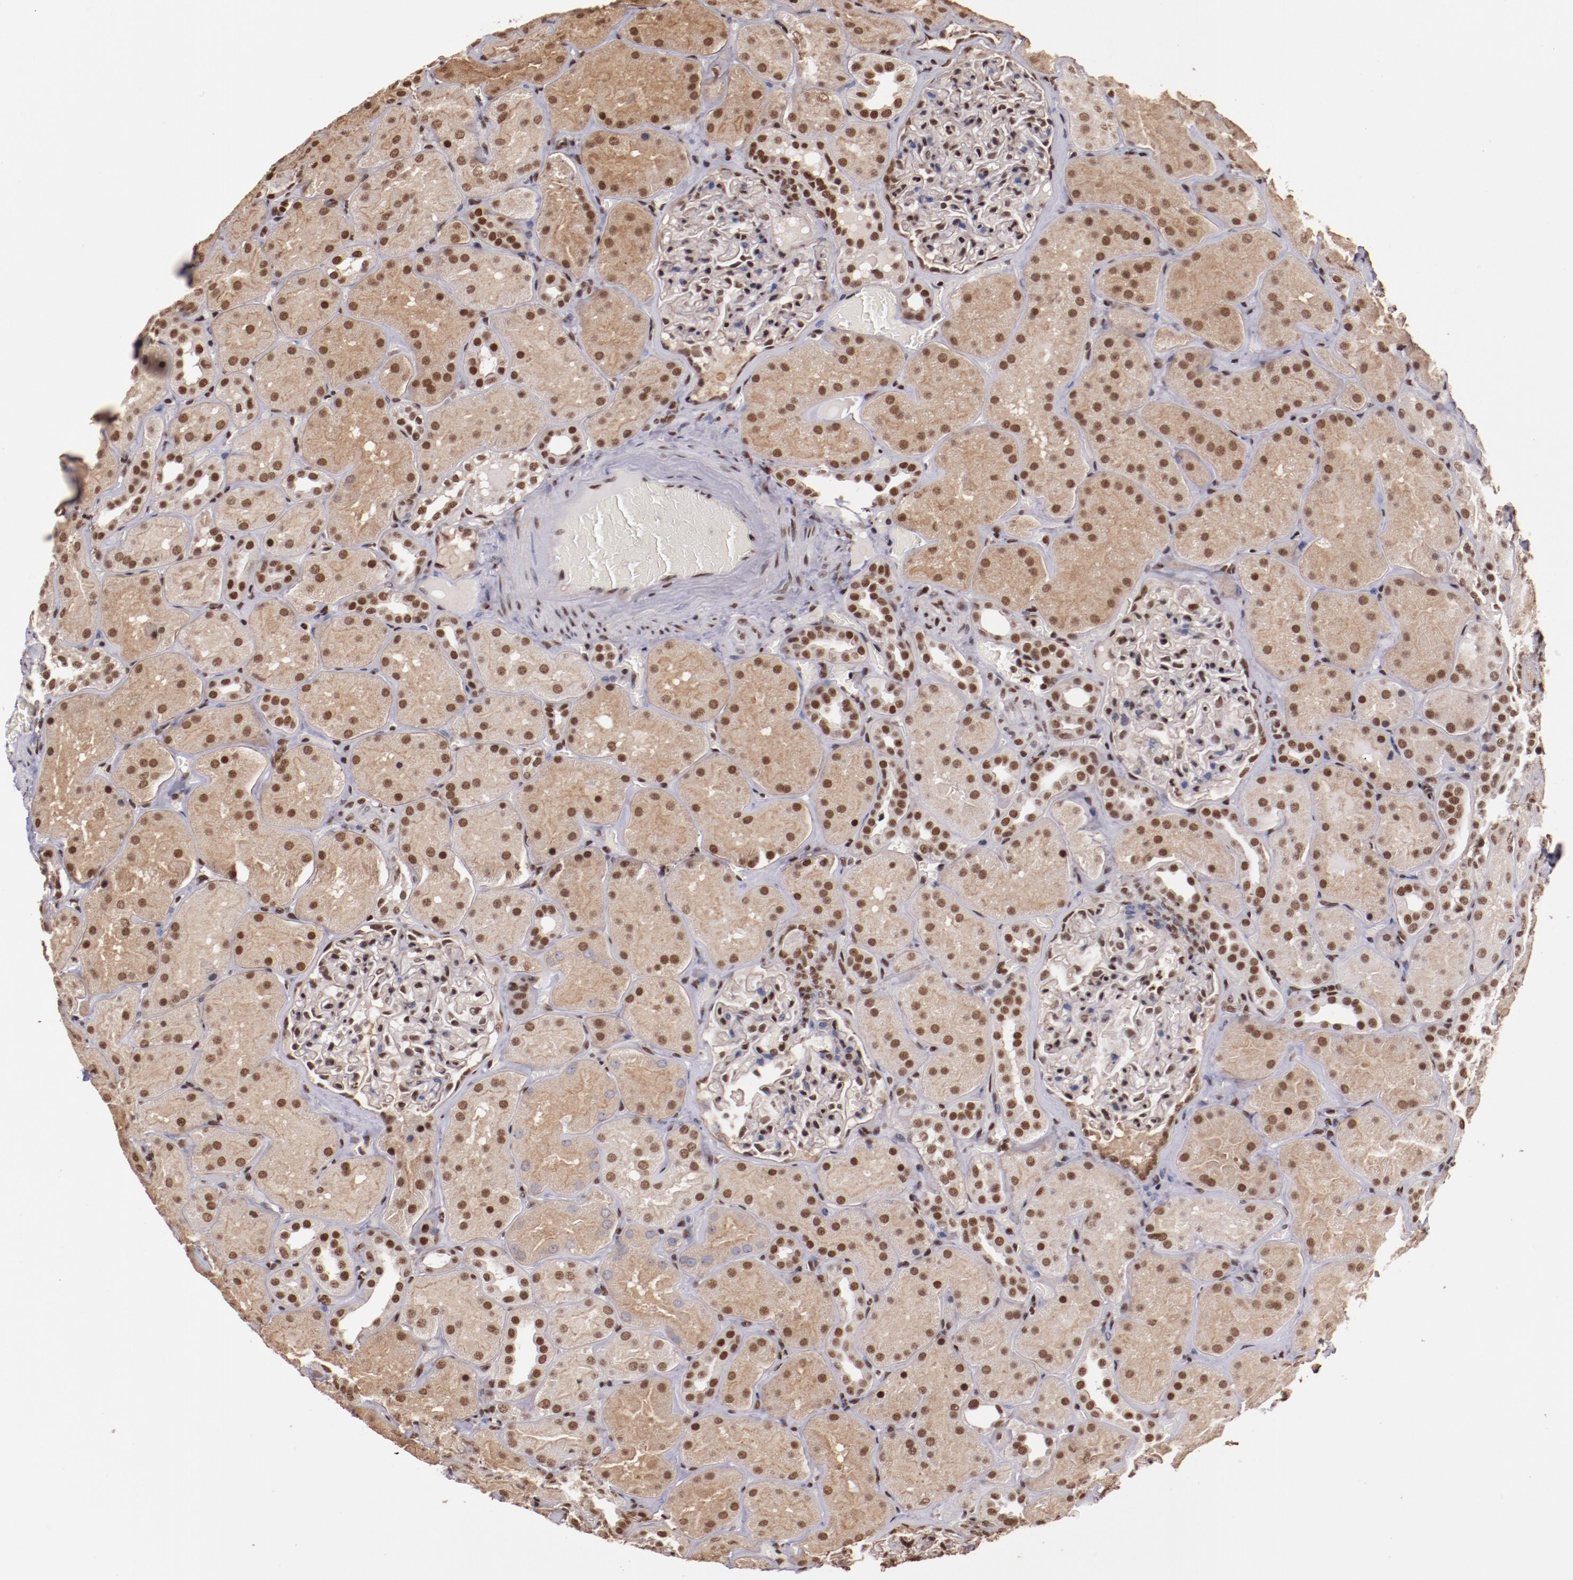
{"staining": {"intensity": "moderate", "quantity": "25%-75%", "location": "nuclear"}, "tissue": "kidney", "cell_type": "Cells in glomeruli", "image_type": "normal", "snomed": [{"axis": "morphology", "description": "Normal tissue, NOS"}, {"axis": "topography", "description": "Kidney"}], "caption": "Moderate nuclear staining for a protein is identified in approximately 25%-75% of cells in glomeruli of normal kidney using immunohistochemistry.", "gene": "STAG2", "patient": {"sex": "male", "age": 28}}